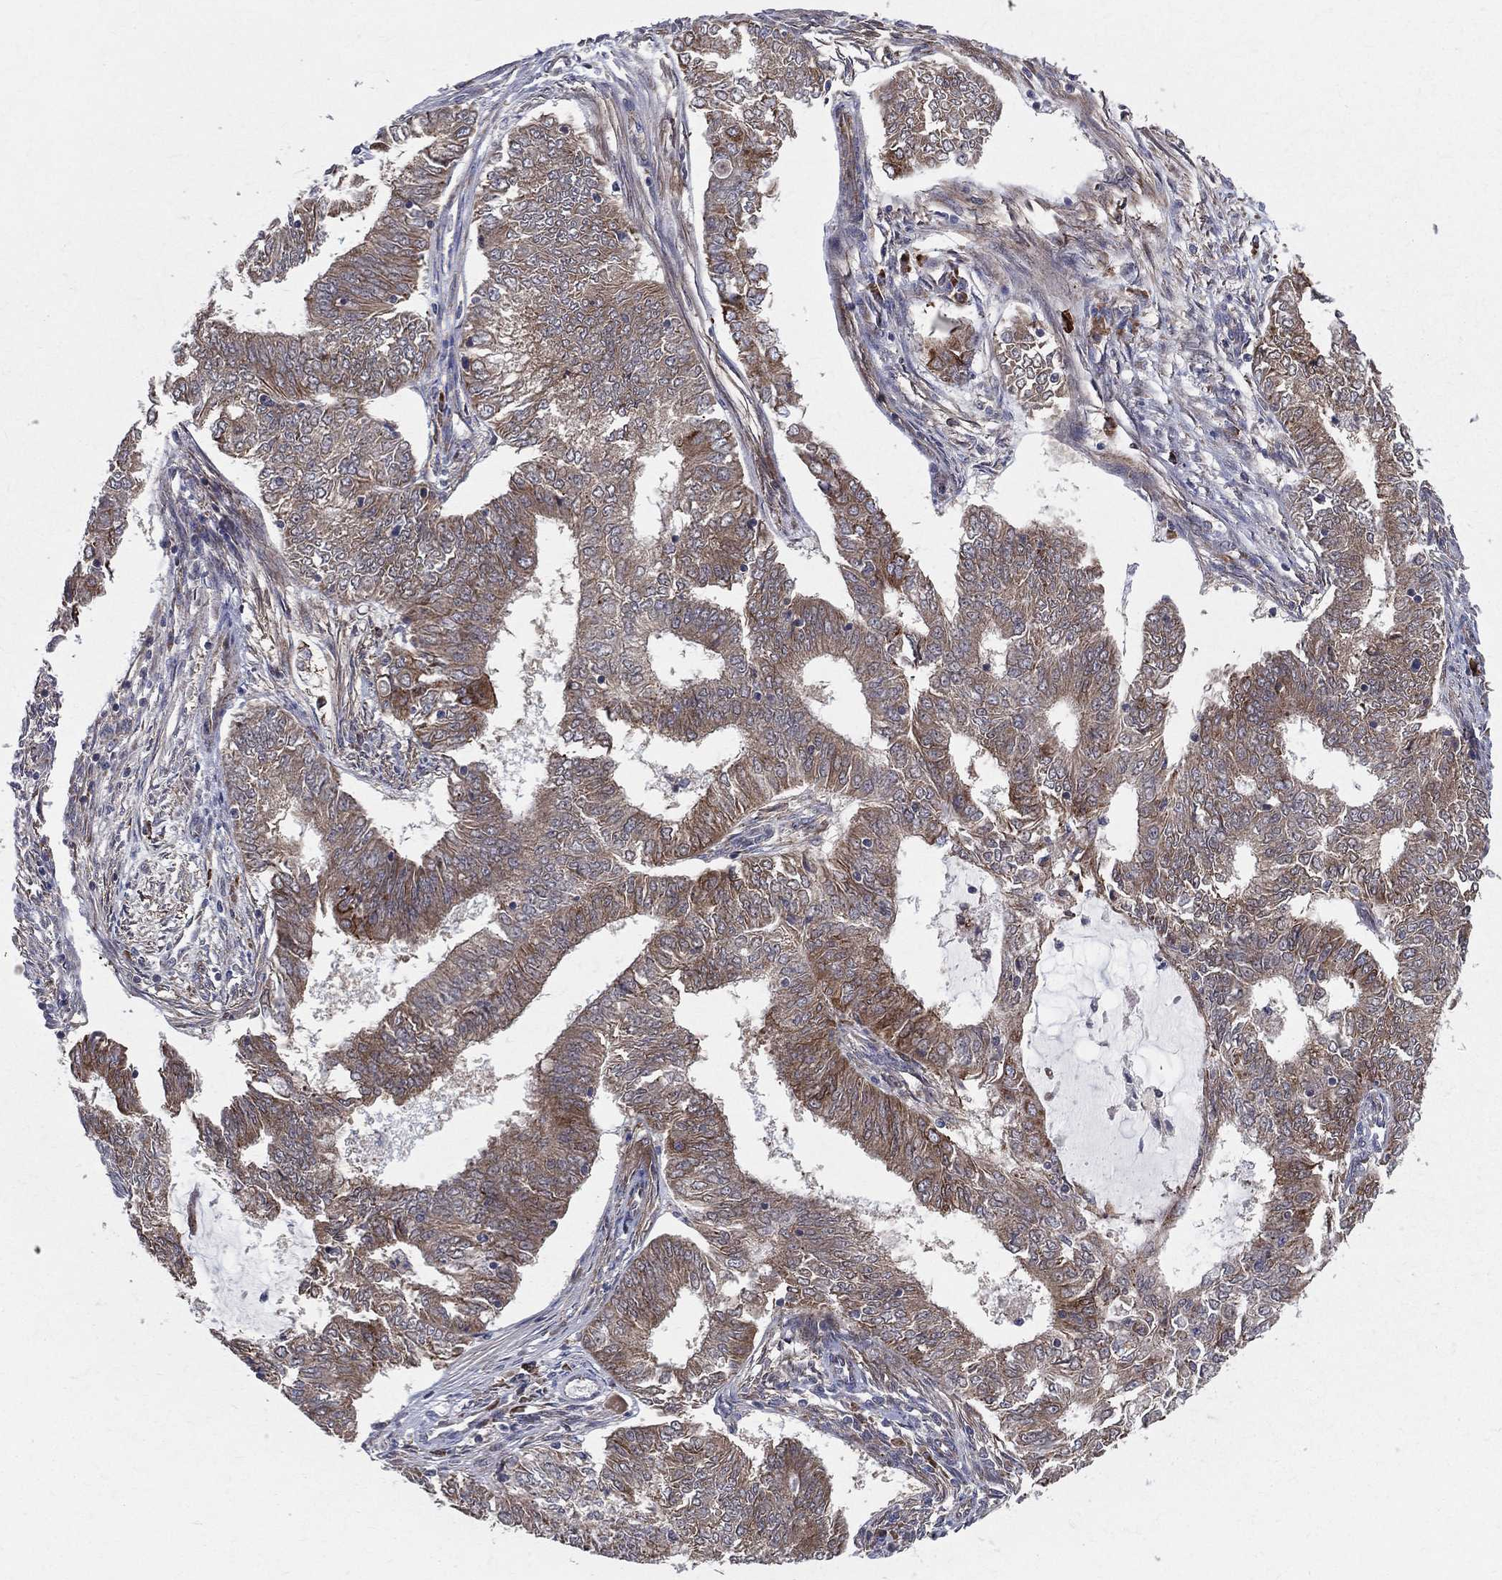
{"staining": {"intensity": "strong", "quantity": "<25%", "location": "cytoplasmic/membranous"}, "tissue": "endometrial cancer", "cell_type": "Tumor cells", "image_type": "cancer", "snomed": [{"axis": "morphology", "description": "Adenocarcinoma, NOS"}, {"axis": "topography", "description": "Endometrium"}], "caption": "Protein analysis of endometrial cancer (adenocarcinoma) tissue displays strong cytoplasmic/membranous expression in about <25% of tumor cells.", "gene": "MIX23", "patient": {"sex": "female", "age": 62}}